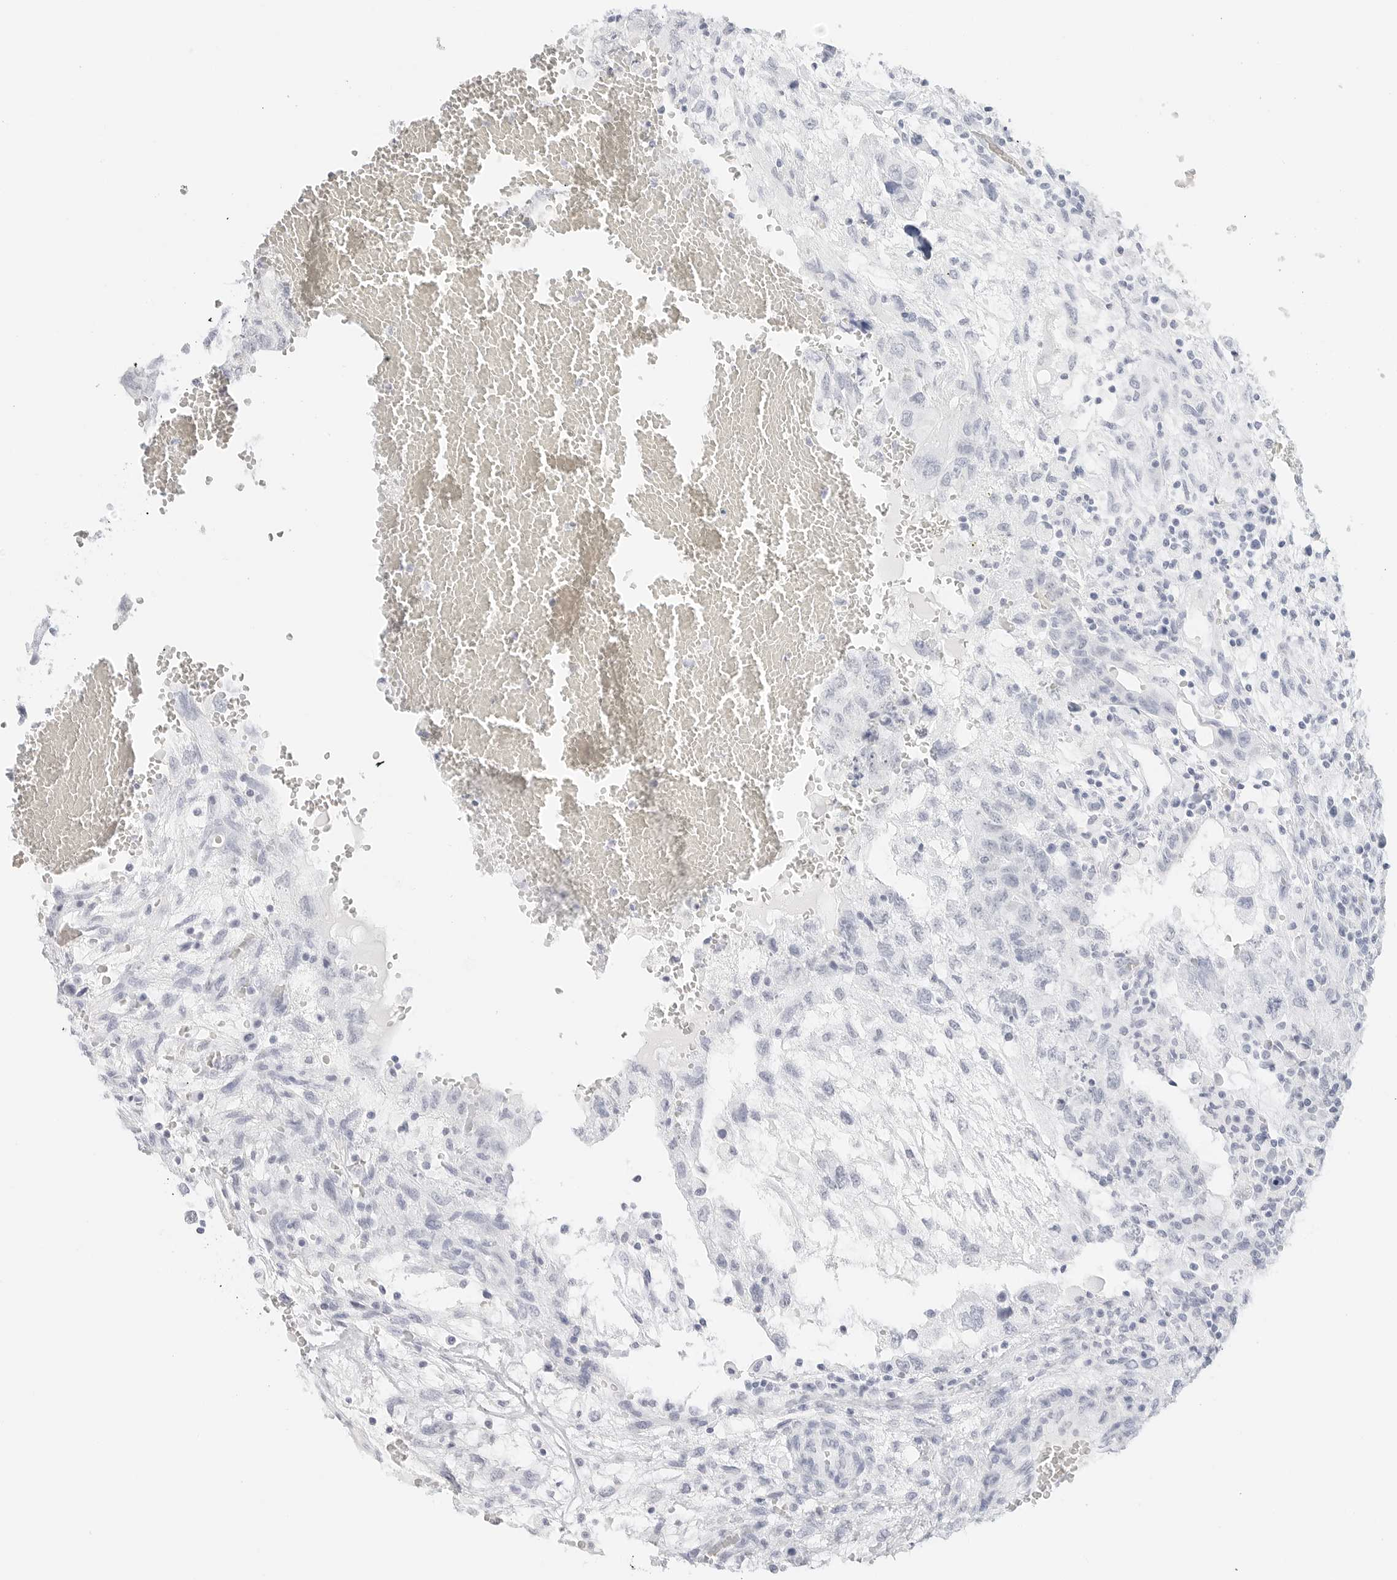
{"staining": {"intensity": "negative", "quantity": "none", "location": "none"}, "tissue": "testis cancer", "cell_type": "Tumor cells", "image_type": "cancer", "snomed": [{"axis": "morphology", "description": "Carcinoma, Embryonal, NOS"}, {"axis": "topography", "description": "Testis"}], "caption": "Tumor cells show no significant staining in embryonal carcinoma (testis).", "gene": "TFF2", "patient": {"sex": "male", "age": 36}}